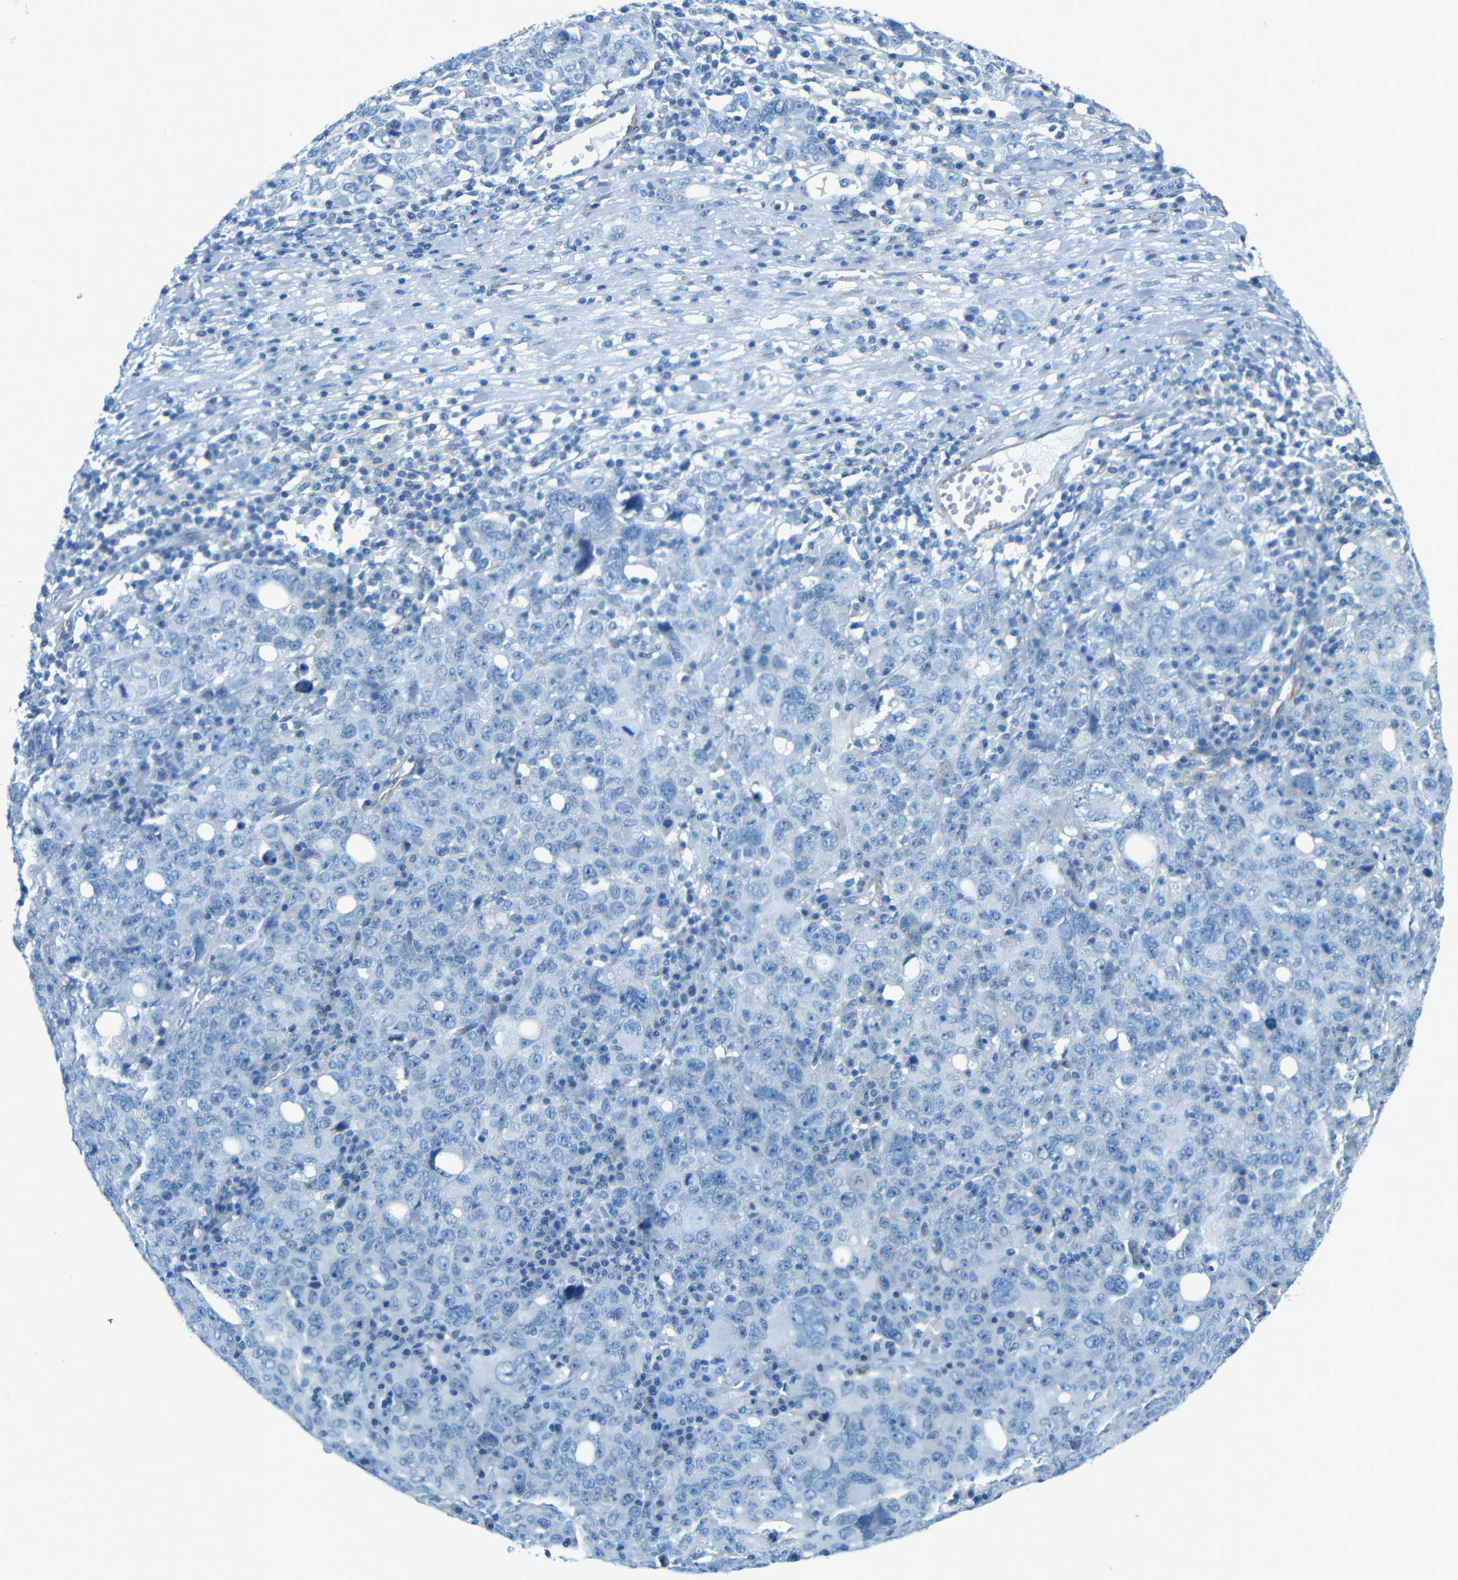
{"staining": {"intensity": "negative", "quantity": "none", "location": "none"}, "tissue": "ovarian cancer", "cell_type": "Tumor cells", "image_type": "cancer", "snomed": [{"axis": "morphology", "description": "Carcinoma, endometroid"}, {"axis": "topography", "description": "Ovary"}], "caption": "Ovarian cancer was stained to show a protein in brown. There is no significant positivity in tumor cells.", "gene": "MAP2", "patient": {"sex": "female", "age": 62}}